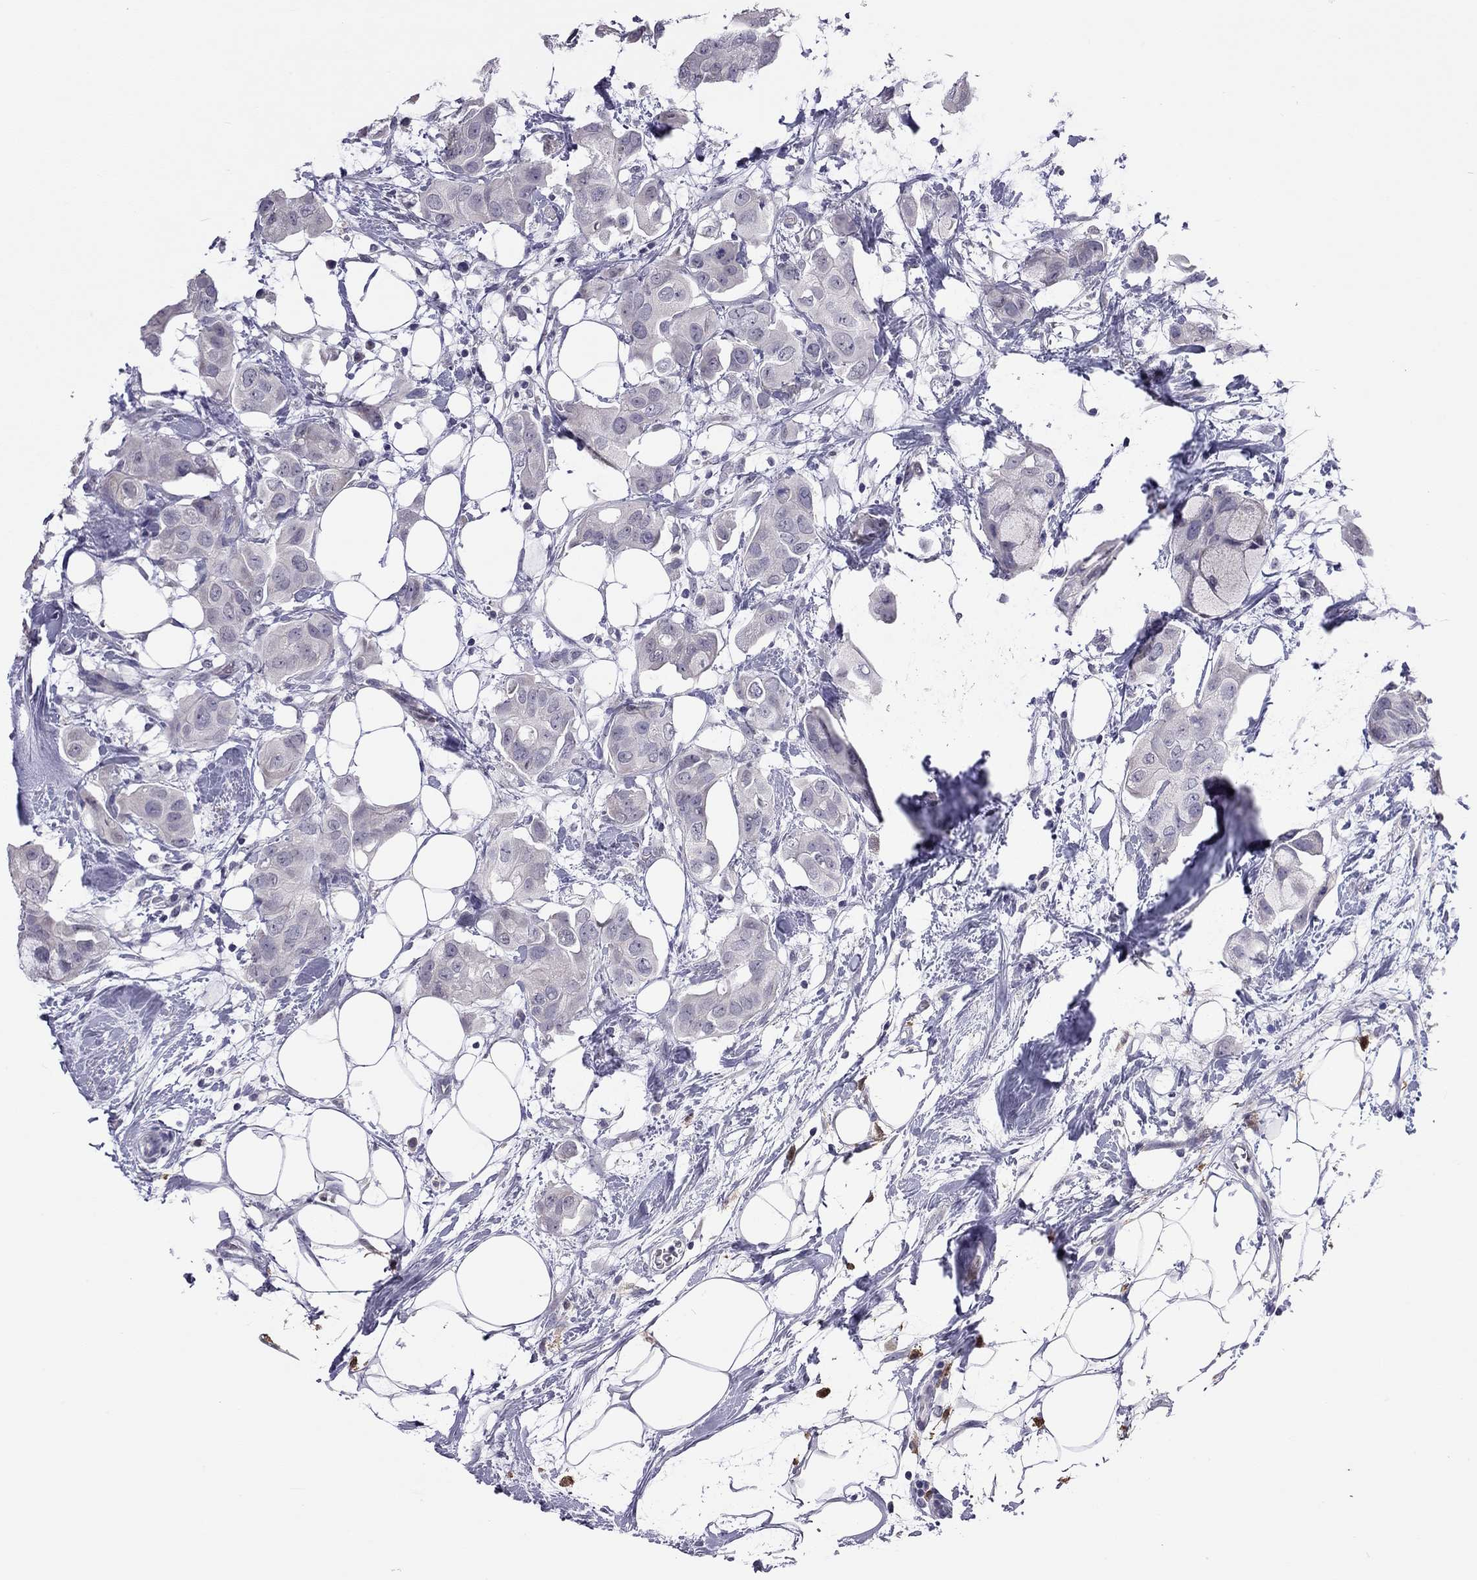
{"staining": {"intensity": "negative", "quantity": "none", "location": "none"}, "tissue": "breast cancer", "cell_type": "Tumor cells", "image_type": "cancer", "snomed": [{"axis": "morphology", "description": "Normal tissue, NOS"}, {"axis": "morphology", "description": "Duct carcinoma"}, {"axis": "topography", "description": "Breast"}], "caption": "There is no significant staining in tumor cells of invasive ductal carcinoma (breast). Nuclei are stained in blue.", "gene": "PPP1R3A", "patient": {"sex": "female", "age": 40}}